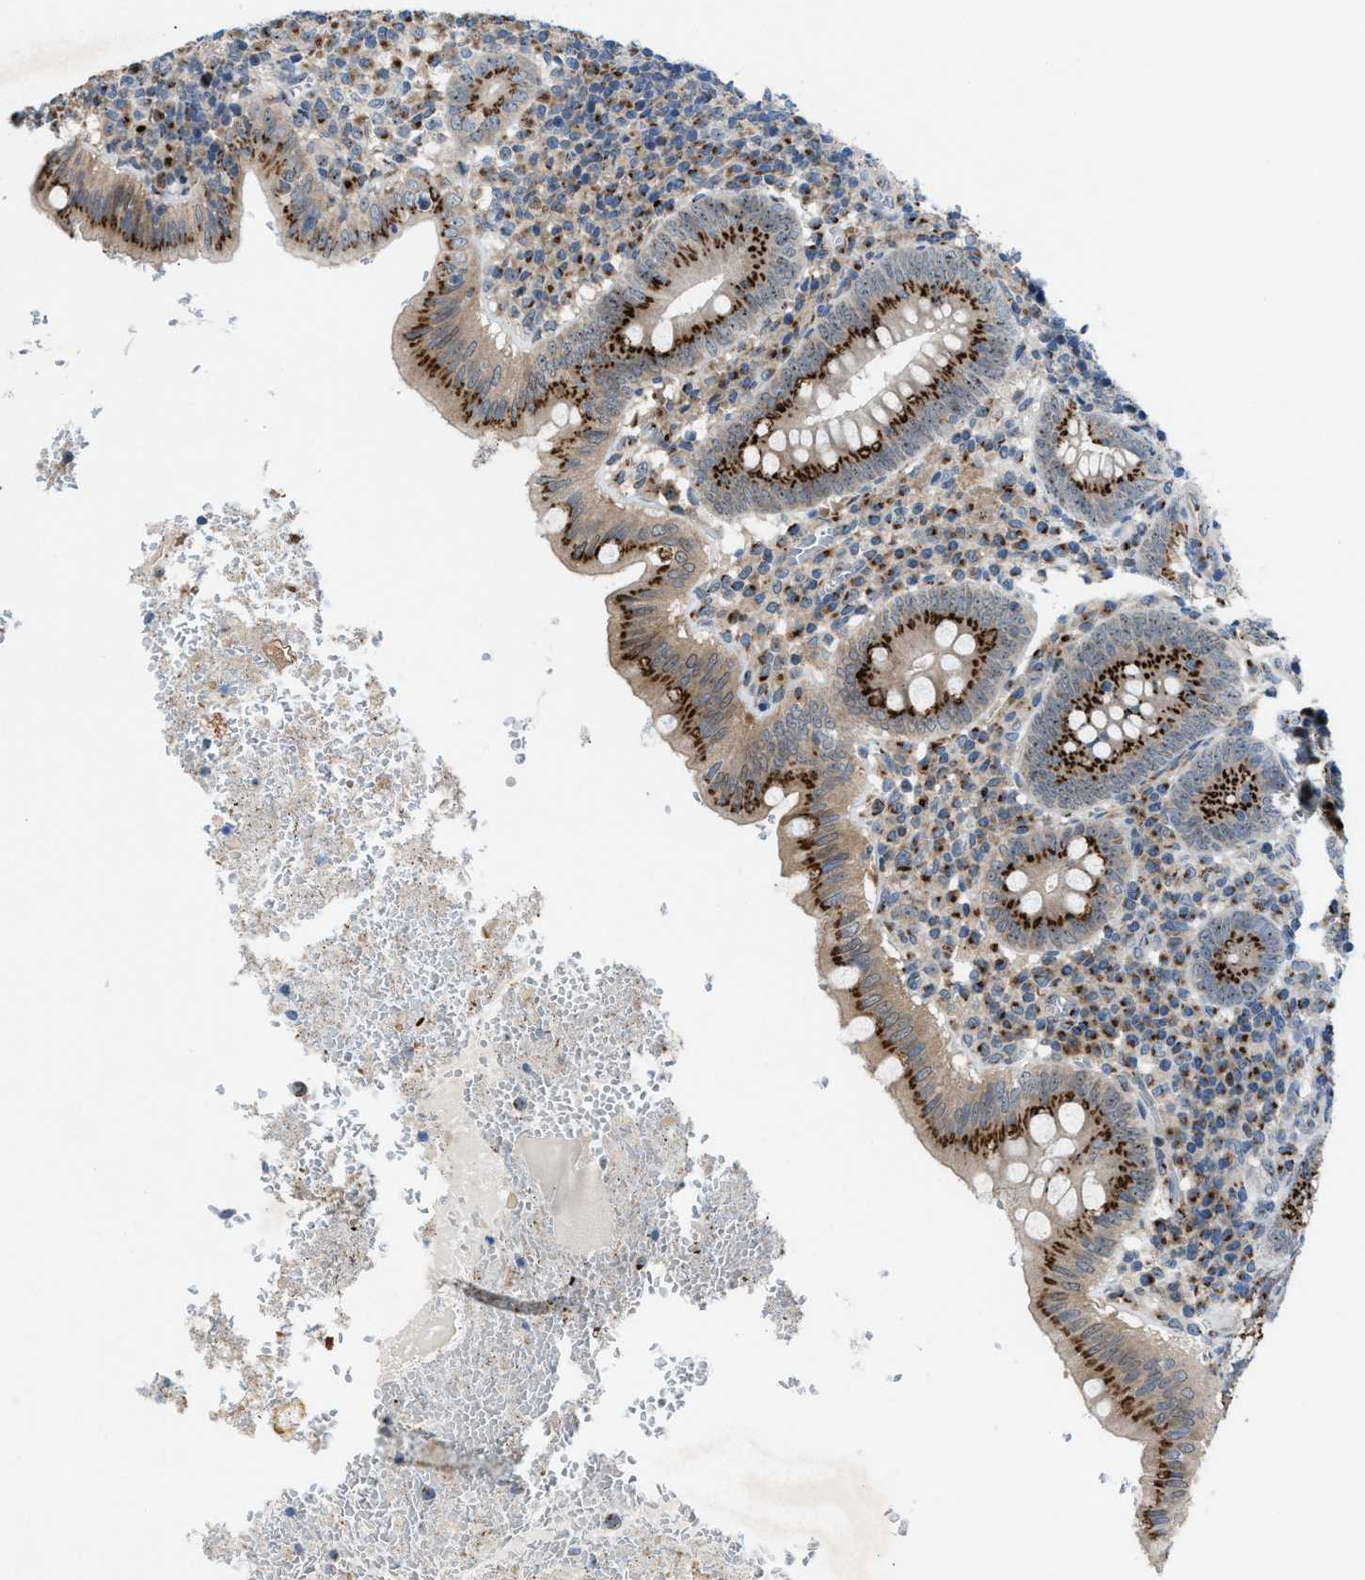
{"staining": {"intensity": "strong", "quantity": ">75%", "location": "cytoplasmic/membranous"}, "tissue": "appendix", "cell_type": "Glandular cells", "image_type": "normal", "snomed": [{"axis": "morphology", "description": "Normal tissue, NOS"}, {"axis": "topography", "description": "Appendix"}], "caption": "IHC micrograph of benign appendix: appendix stained using immunohistochemistry reveals high levels of strong protein expression localized specifically in the cytoplasmic/membranous of glandular cells, appearing as a cytoplasmic/membranous brown color.", "gene": "SLC38A10", "patient": {"sex": "male", "age": 8}}